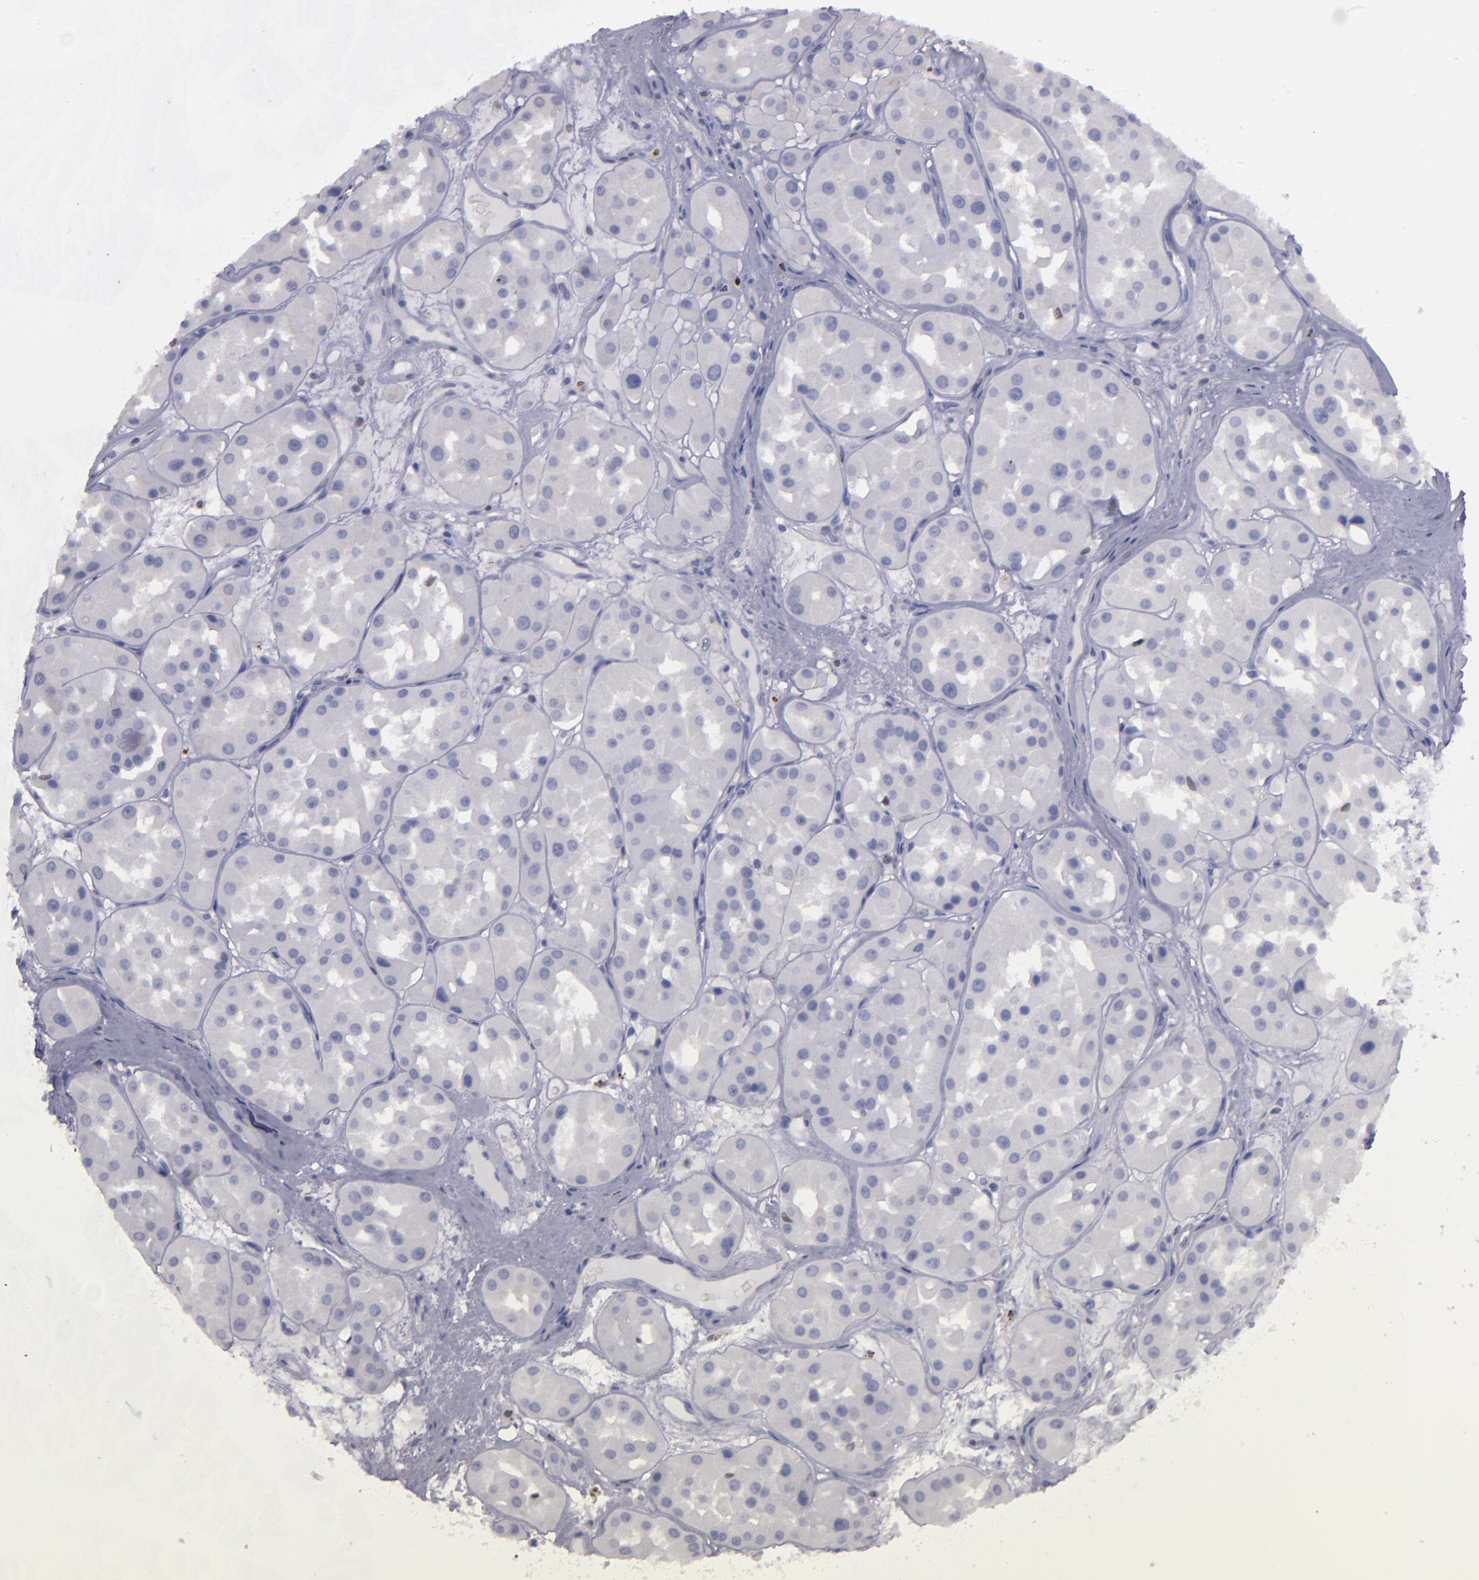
{"staining": {"intensity": "negative", "quantity": "none", "location": "none"}, "tissue": "renal cancer", "cell_type": "Tumor cells", "image_type": "cancer", "snomed": [{"axis": "morphology", "description": "Adenocarcinoma, uncertain malignant potential"}, {"axis": "topography", "description": "Kidney"}], "caption": "There is no significant positivity in tumor cells of renal cancer (adenocarcinoma,  uncertain malignant potential).", "gene": "IRF8", "patient": {"sex": "male", "age": 63}}